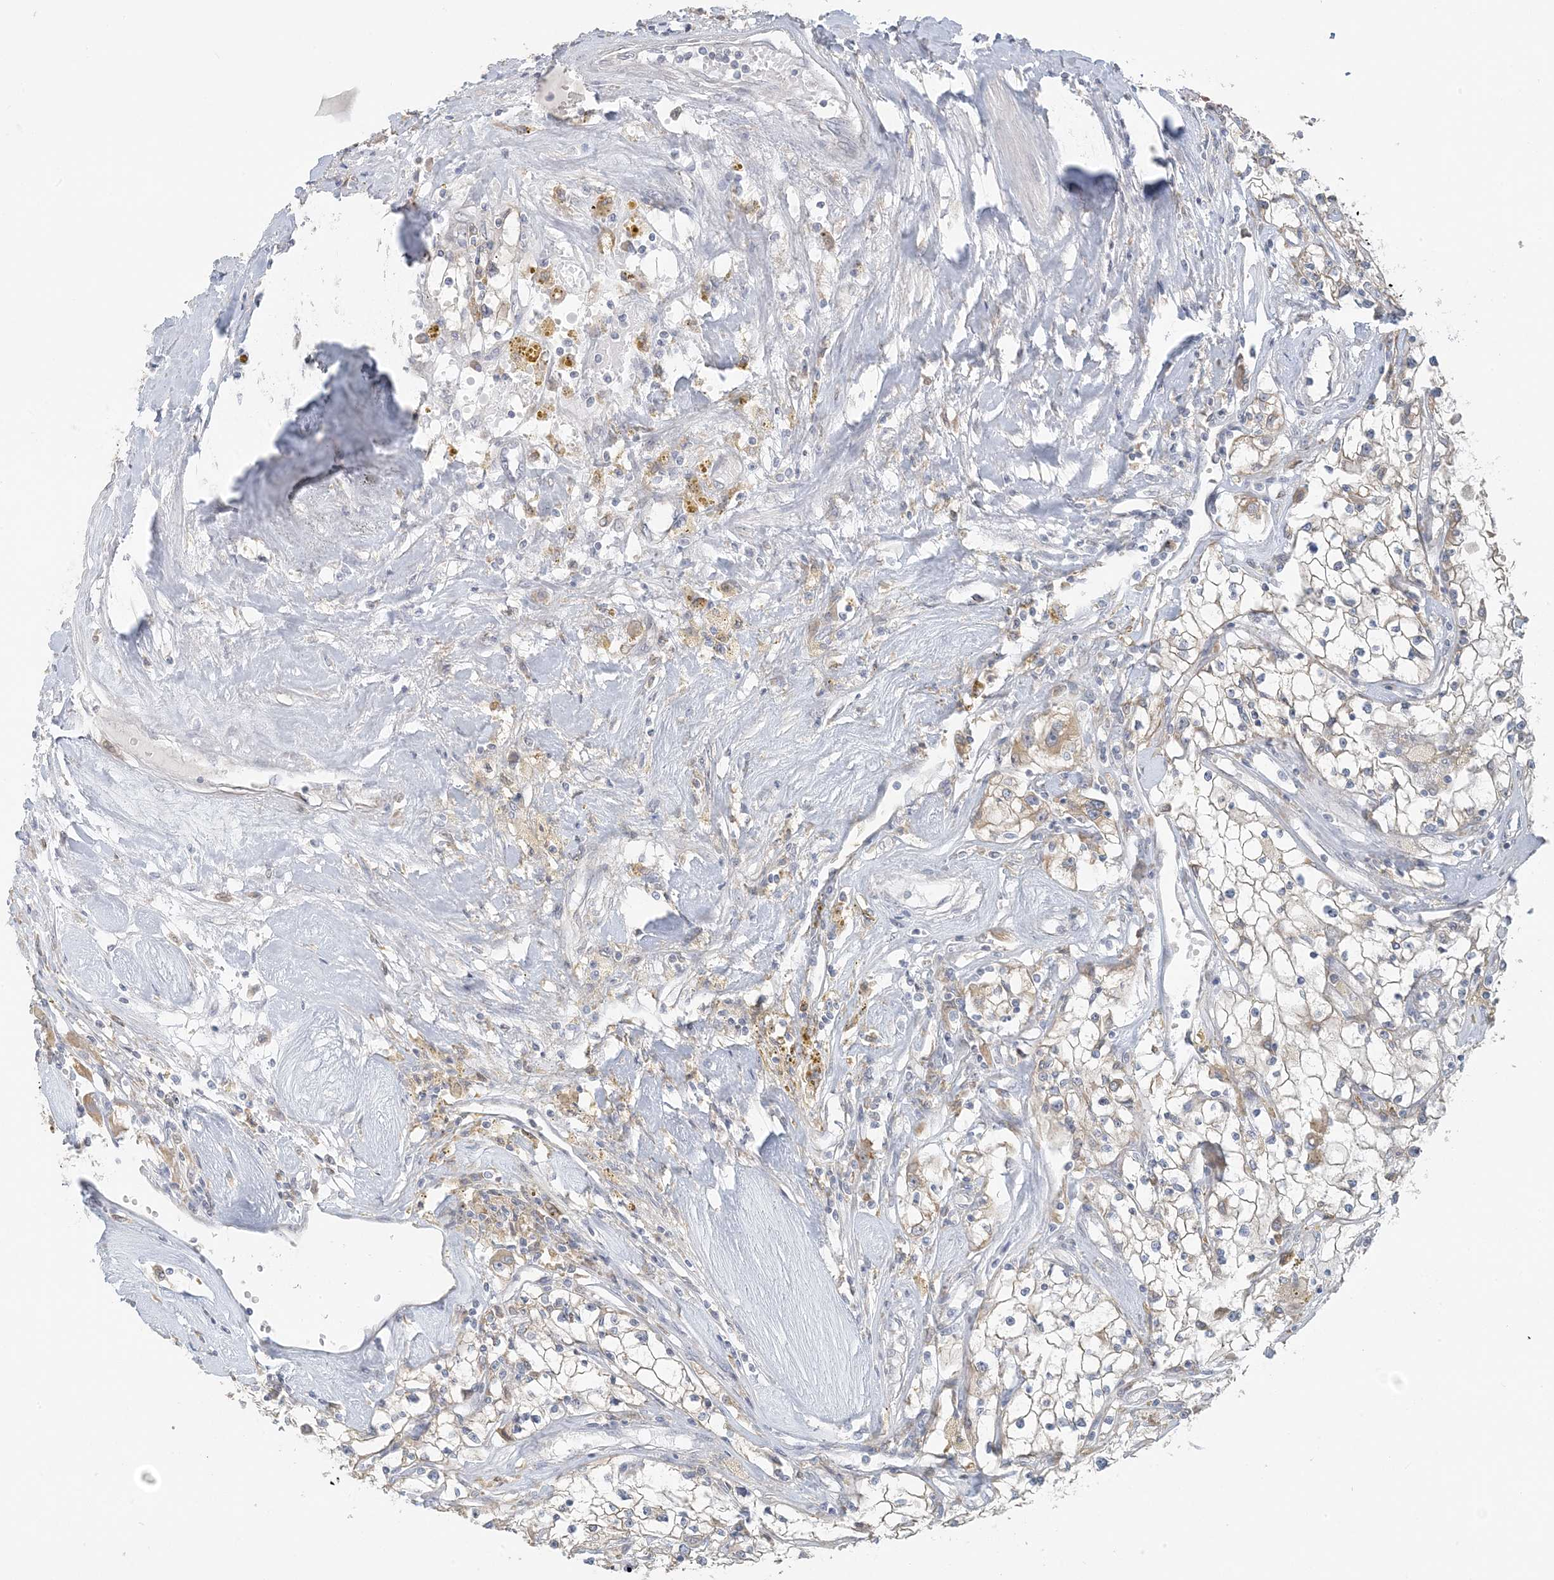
{"staining": {"intensity": "weak", "quantity": "<25%", "location": "cytoplasmic/membranous"}, "tissue": "renal cancer", "cell_type": "Tumor cells", "image_type": "cancer", "snomed": [{"axis": "morphology", "description": "Adenocarcinoma, NOS"}, {"axis": "topography", "description": "Kidney"}], "caption": "Immunohistochemical staining of renal cancer (adenocarcinoma) demonstrates no significant expression in tumor cells.", "gene": "EEFSEC", "patient": {"sex": "male", "age": 56}}